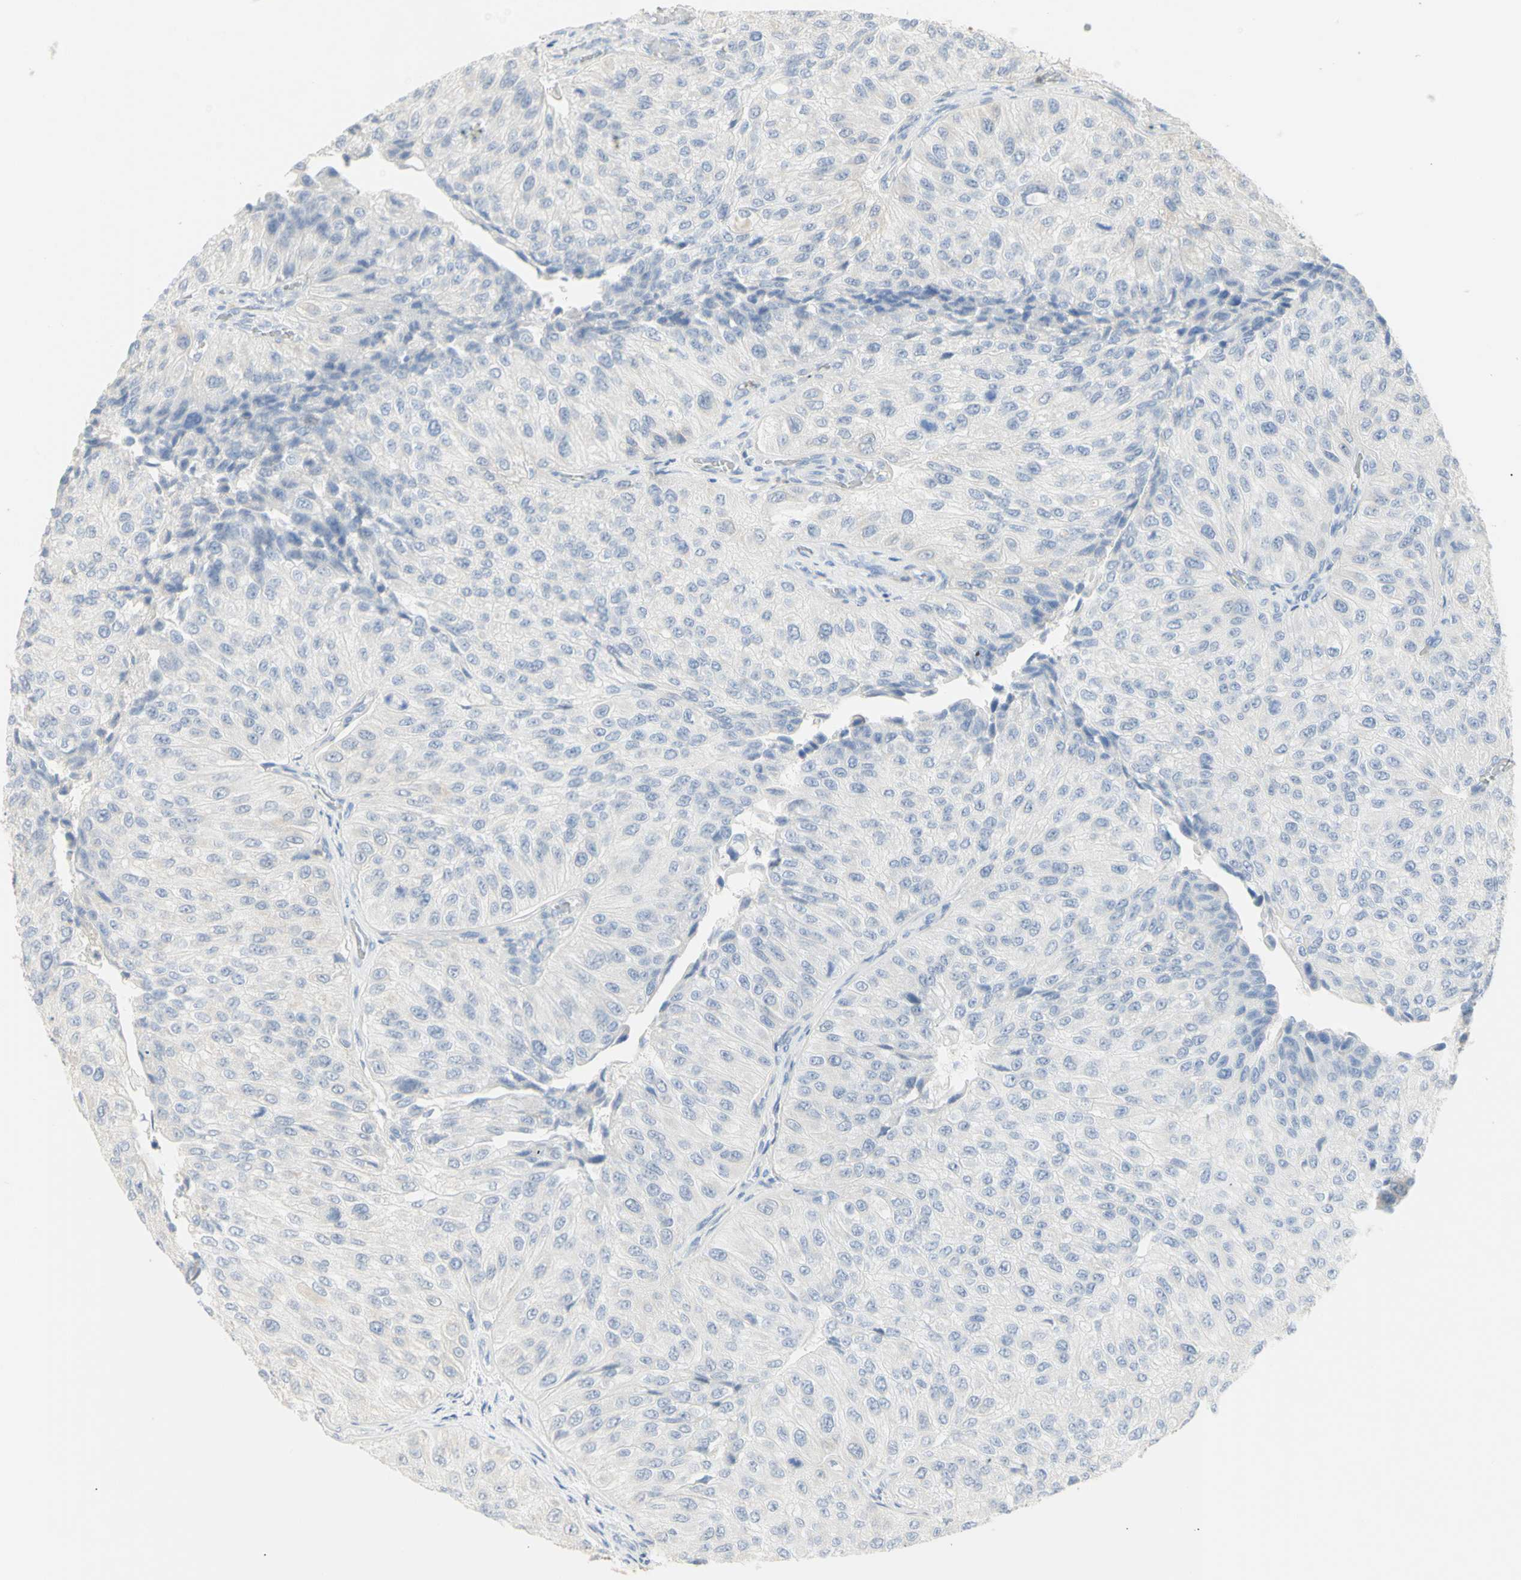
{"staining": {"intensity": "negative", "quantity": "none", "location": "none"}, "tissue": "urothelial cancer", "cell_type": "Tumor cells", "image_type": "cancer", "snomed": [{"axis": "morphology", "description": "Urothelial carcinoma, High grade"}, {"axis": "topography", "description": "Kidney"}, {"axis": "topography", "description": "Urinary bladder"}], "caption": "Immunohistochemistry of human urothelial carcinoma (high-grade) reveals no staining in tumor cells. (Stains: DAB (3,3'-diaminobenzidine) immunohistochemistry (IHC) with hematoxylin counter stain, Microscopy: brightfield microscopy at high magnification).", "gene": "B4GALNT3", "patient": {"sex": "male", "age": 77}}